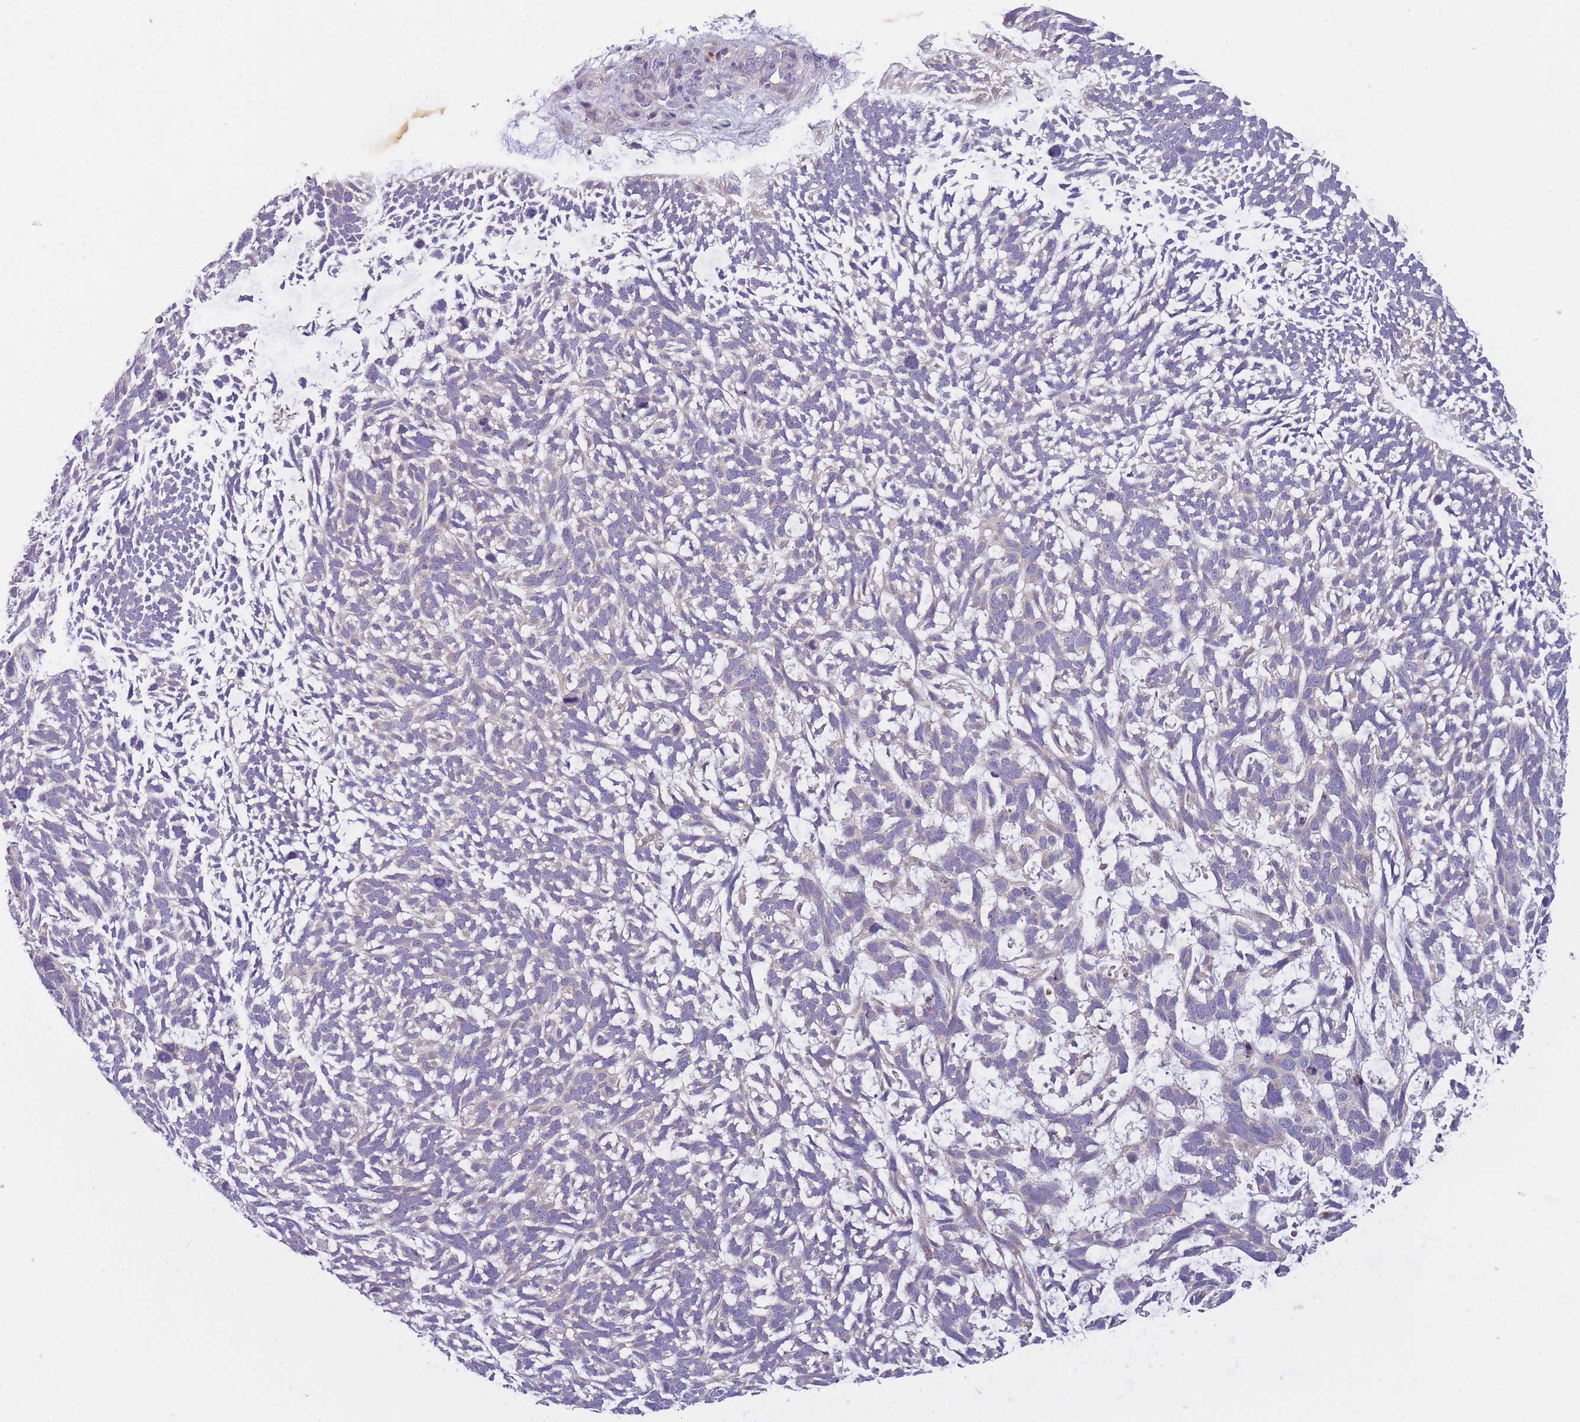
{"staining": {"intensity": "negative", "quantity": "none", "location": "none"}, "tissue": "skin cancer", "cell_type": "Tumor cells", "image_type": "cancer", "snomed": [{"axis": "morphology", "description": "Basal cell carcinoma"}, {"axis": "topography", "description": "Skin"}], "caption": "Immunohistochemistry (IHC) photomicrograph of neoplastic tissue: human skin cancer (basal cell carcinoma) stained with DAB exhibits no significant protein expression in tumor cells. The staining is performed using DAB (3,3'-diaminobenzidine) brown chromogen with nuclei counter-stained in using hematoxylin.", "gene": "CRYGN", "patient": {"sex": "male", "age": 88}}